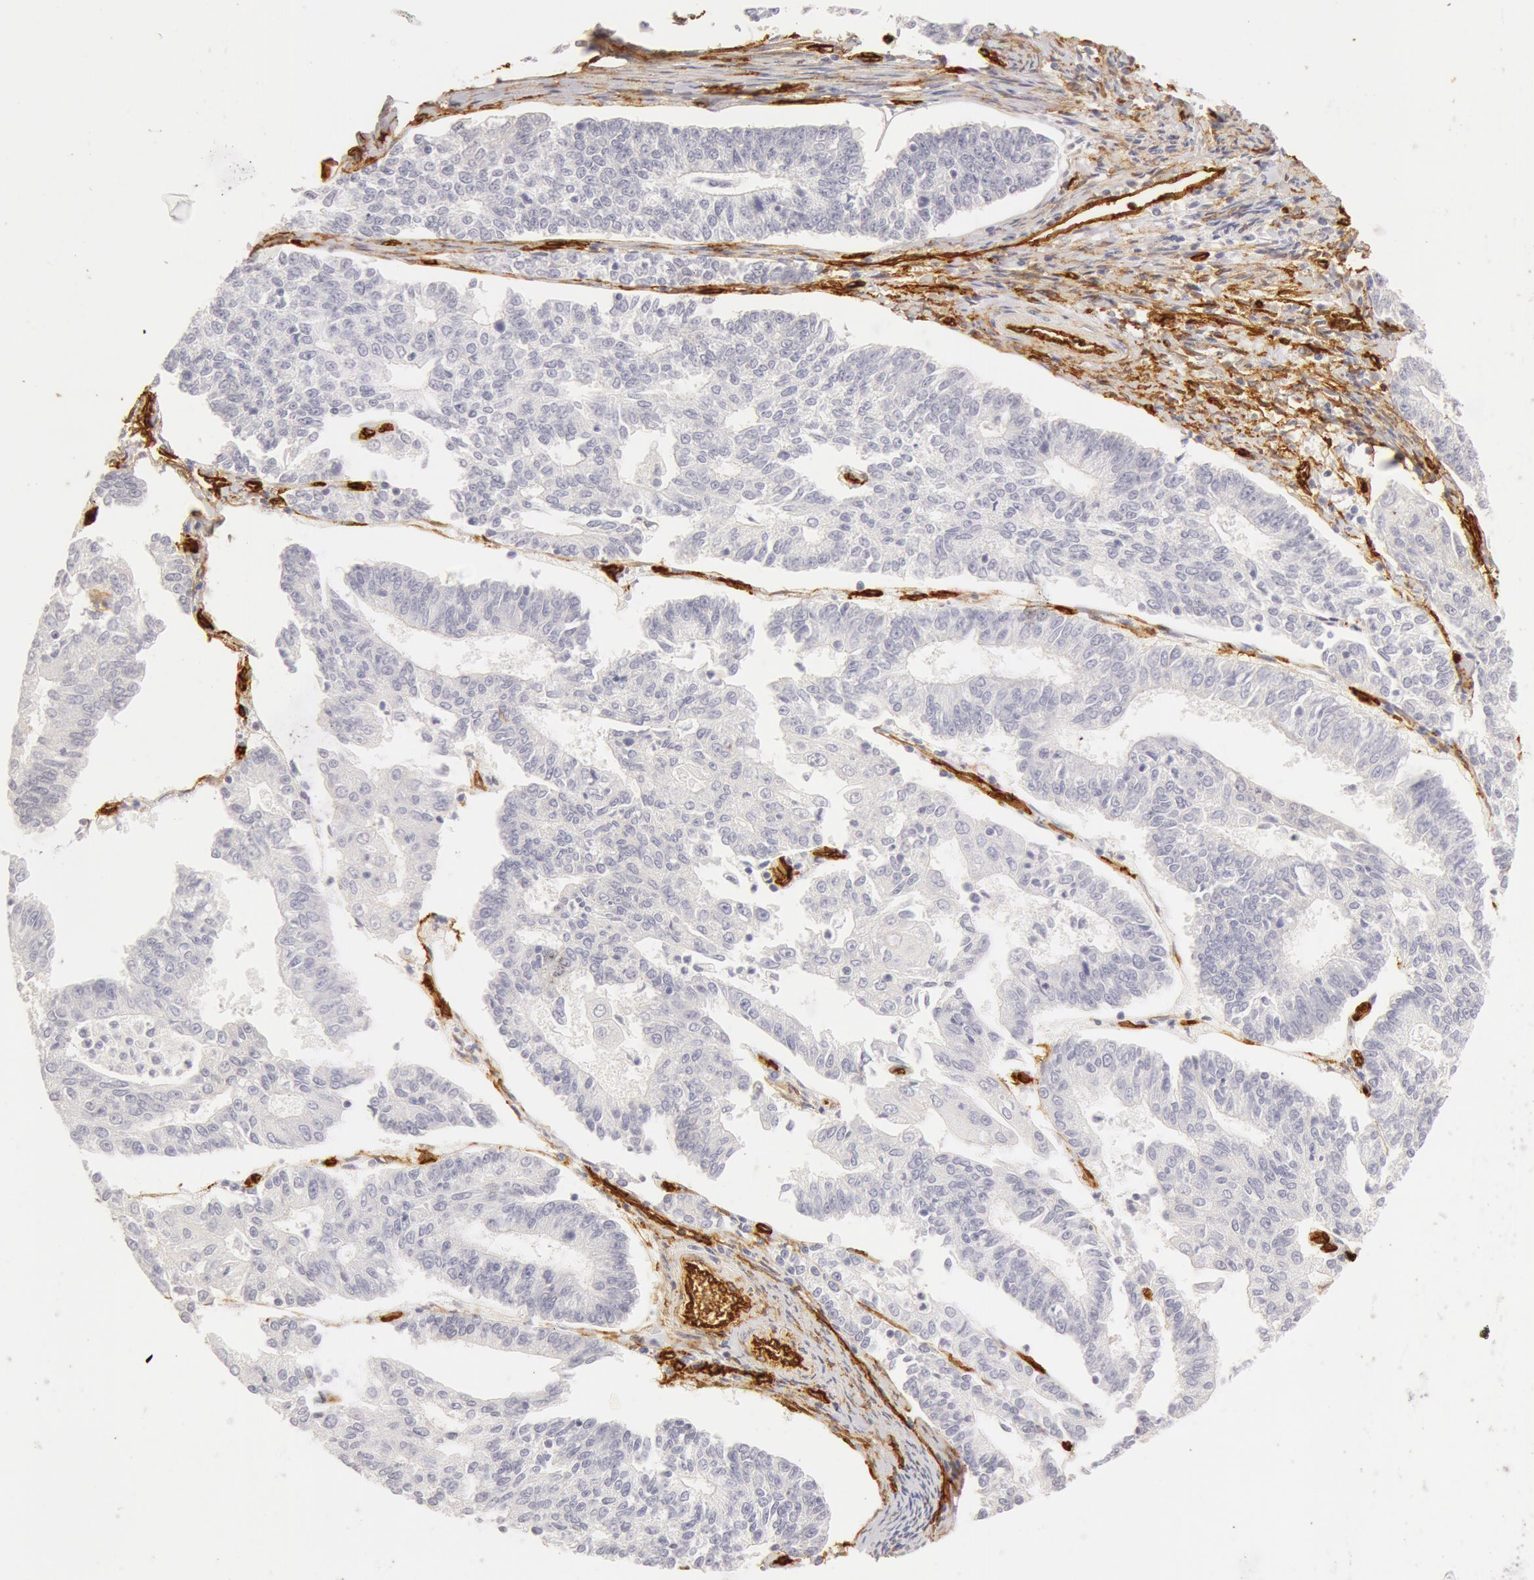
{"staining": {"intensity": "negative", "quantity": "none", "location": "none"}, "tissue": "endometrial cancer", "cell_type": "Tumor cells", "image_type": "cancer", "snomed": [{"axis": "morphology", "description": "Adenocarcinoma, NOS"}, {"axis": "topography", "description": "Endometrium"}], "caption": "Endometrial cancer (adenocarcinoma) stained for a protein using immunohistochemistry (IHC) reveals no positivity tumor cells.", "gene": "AQP1", "patient": {"sex": "female", "age": 56}}